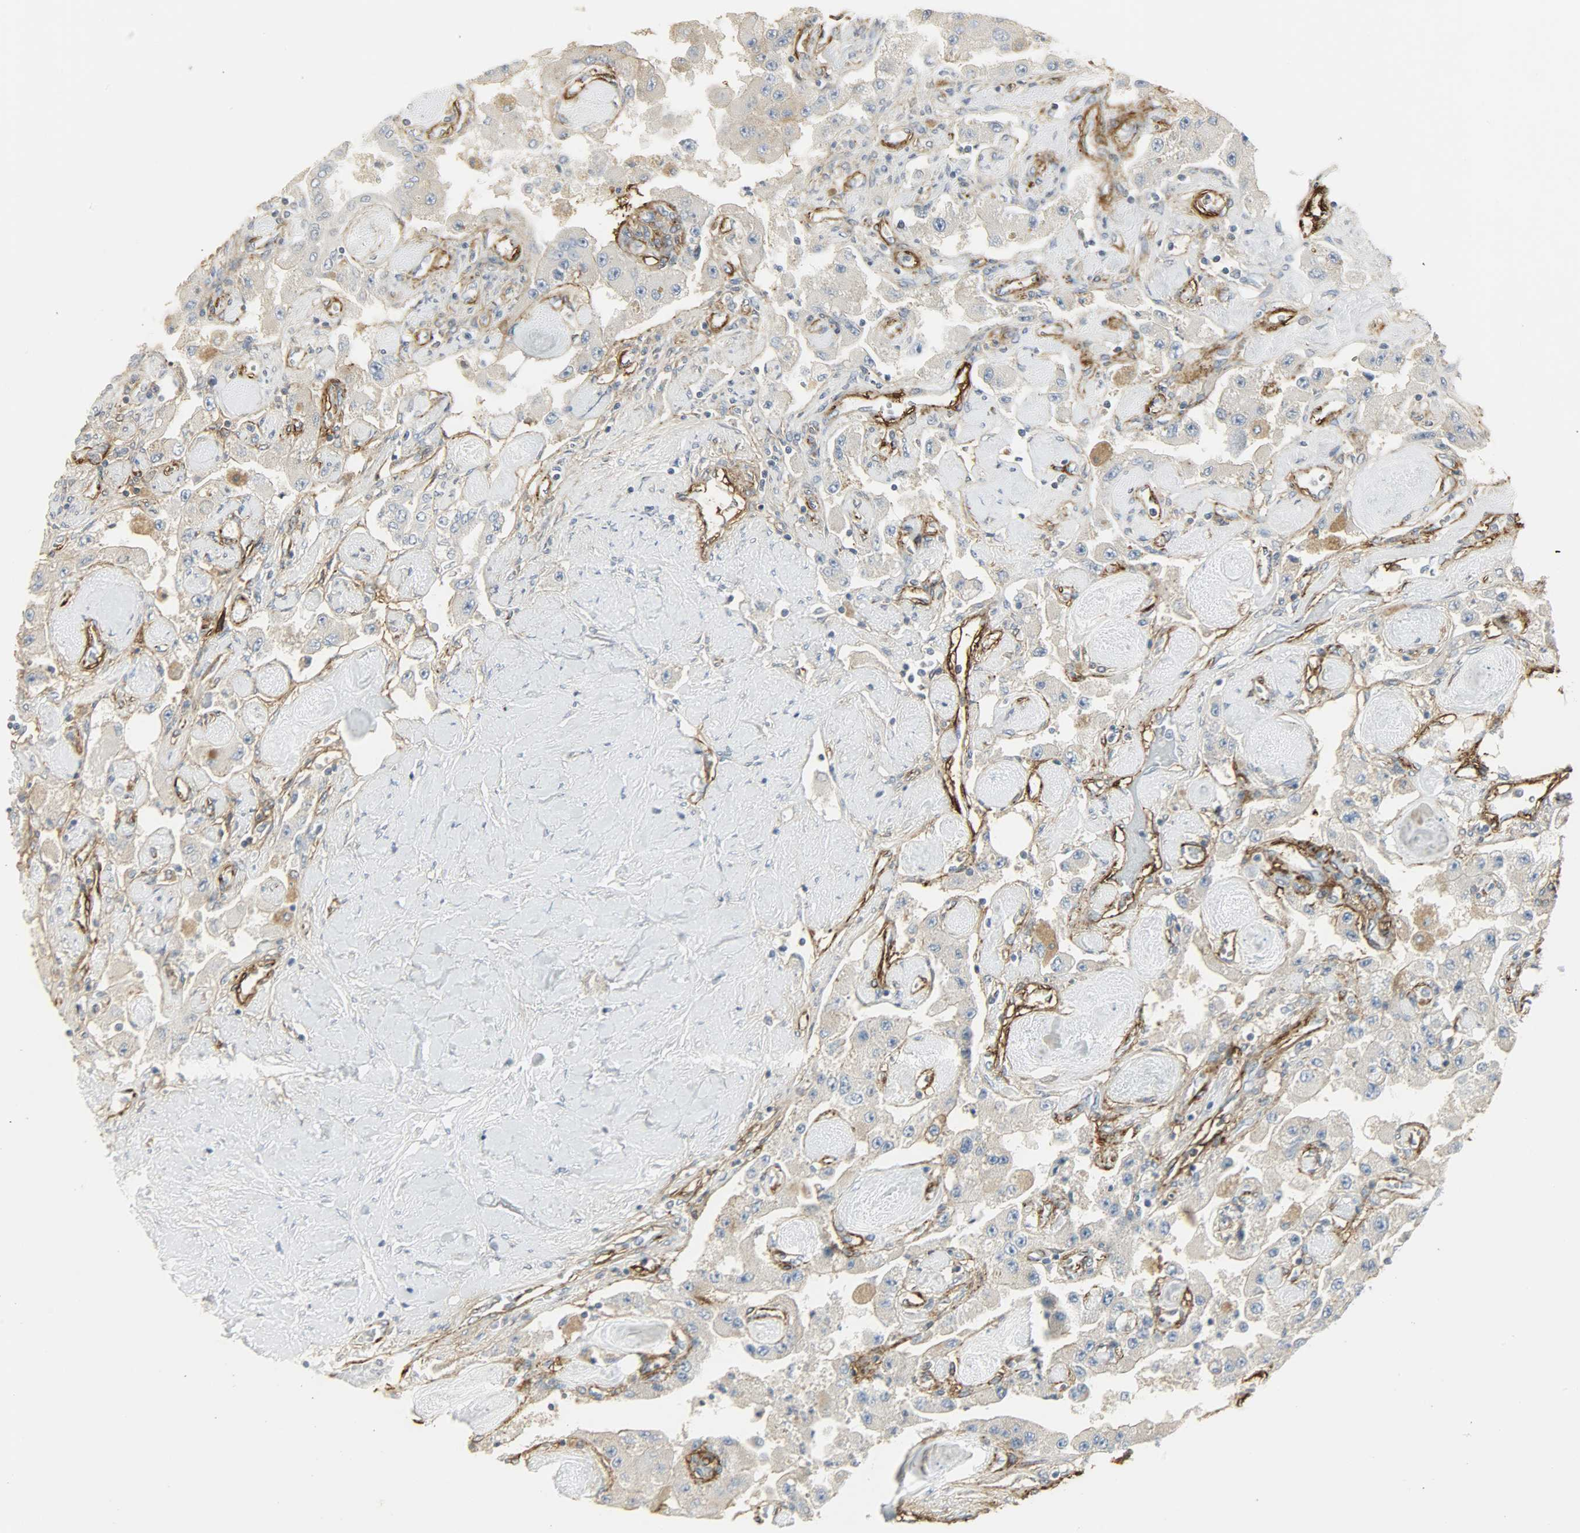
{"staining": {"intensity": "negative", "quantity": "none", "location": "none"}, "tissue": "carcinoid", "cell_type": "Tumor cells", "image_type": "cancer", "snomed": [{"axis": "morphology", "description": "Carcinoid, malignant, NOS"}, {"axis": "topography", "description": "Pancreas"}], "caption": "Immunohistochemical staining of carcinoid displays no significant expression in tumor cells.", "gene": "ENPEP", "patient": {"sex": "male", "age": 41}}